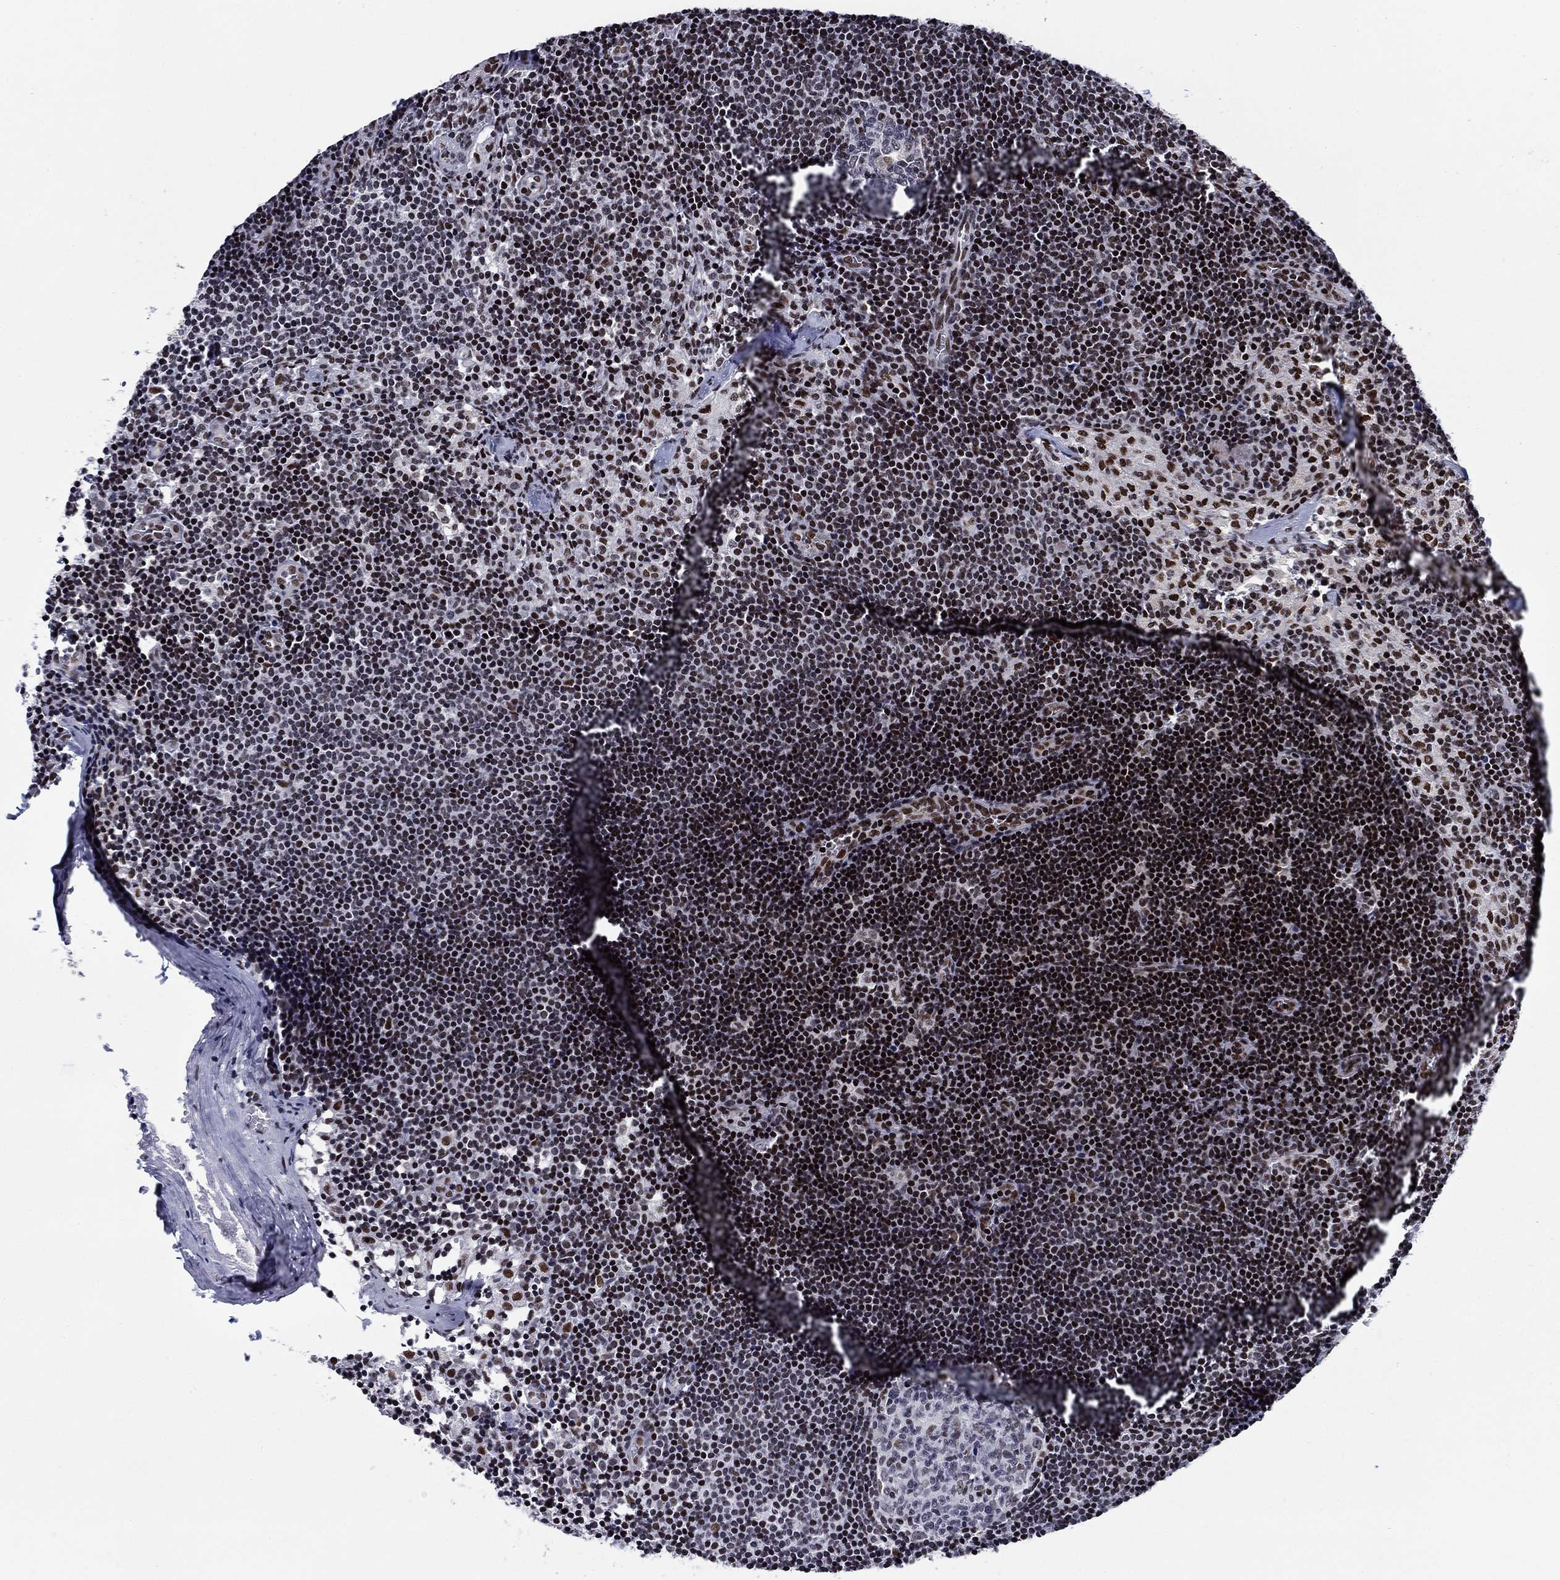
{"staining": {"intensity": "strong", "quantity": ">75%", "location": "nuclear"}, "tissue": "lymph node", "cell_type": "Non-germinal center cells", "image_type": "normal", "snomed": [{"axis": "morphology", "description": "Normal tissue, NOS"}, {"axis": "topography", "description": "Lymph node"}], "caption": "Brown immunohistochemical staining in benign human lymph node exhibits strong nuclear staining in about >75% of non-germinal center cells.", "gene": "RPRD1B", "patient": {"sex": "female", "age": 52}}